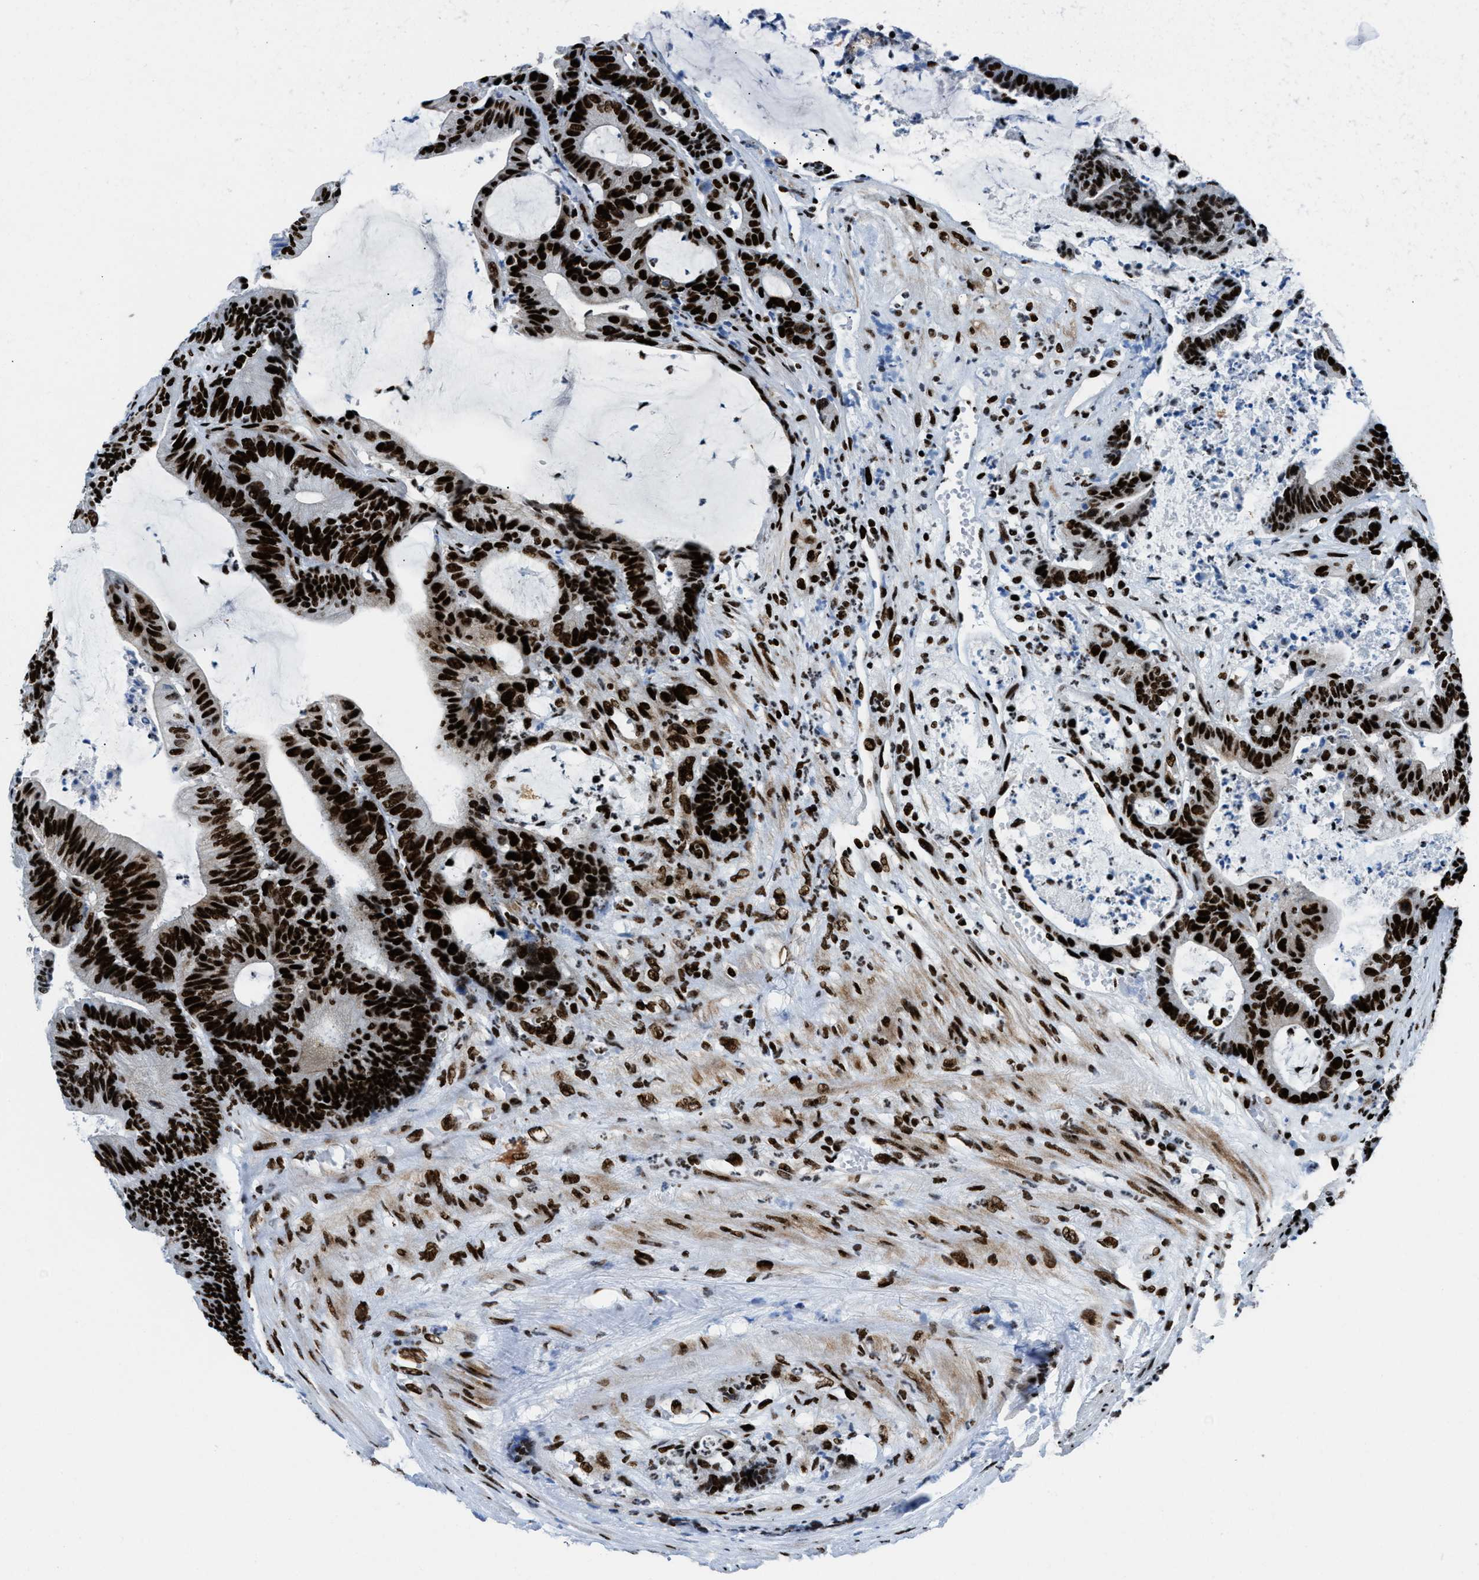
{"staining": {"intensity": "strong", "quantity": ">75%", "location": "nuclear"}, "tissue": "colorectal cancer", "cell_type": "Tumor cells", "image_type": "cancer", "snomed": [{"axis": "morphology", "description": "Adenocarcinoma, NOS"}, {"axis": "topography", "description": "Colon"}], "caption": "A brown stain shows strong nuclear staining of a protein in human colorectal adenocarcinoma tumor cells.", "gene": "NONO", "patient": {"sex": "female", "age": 84}}